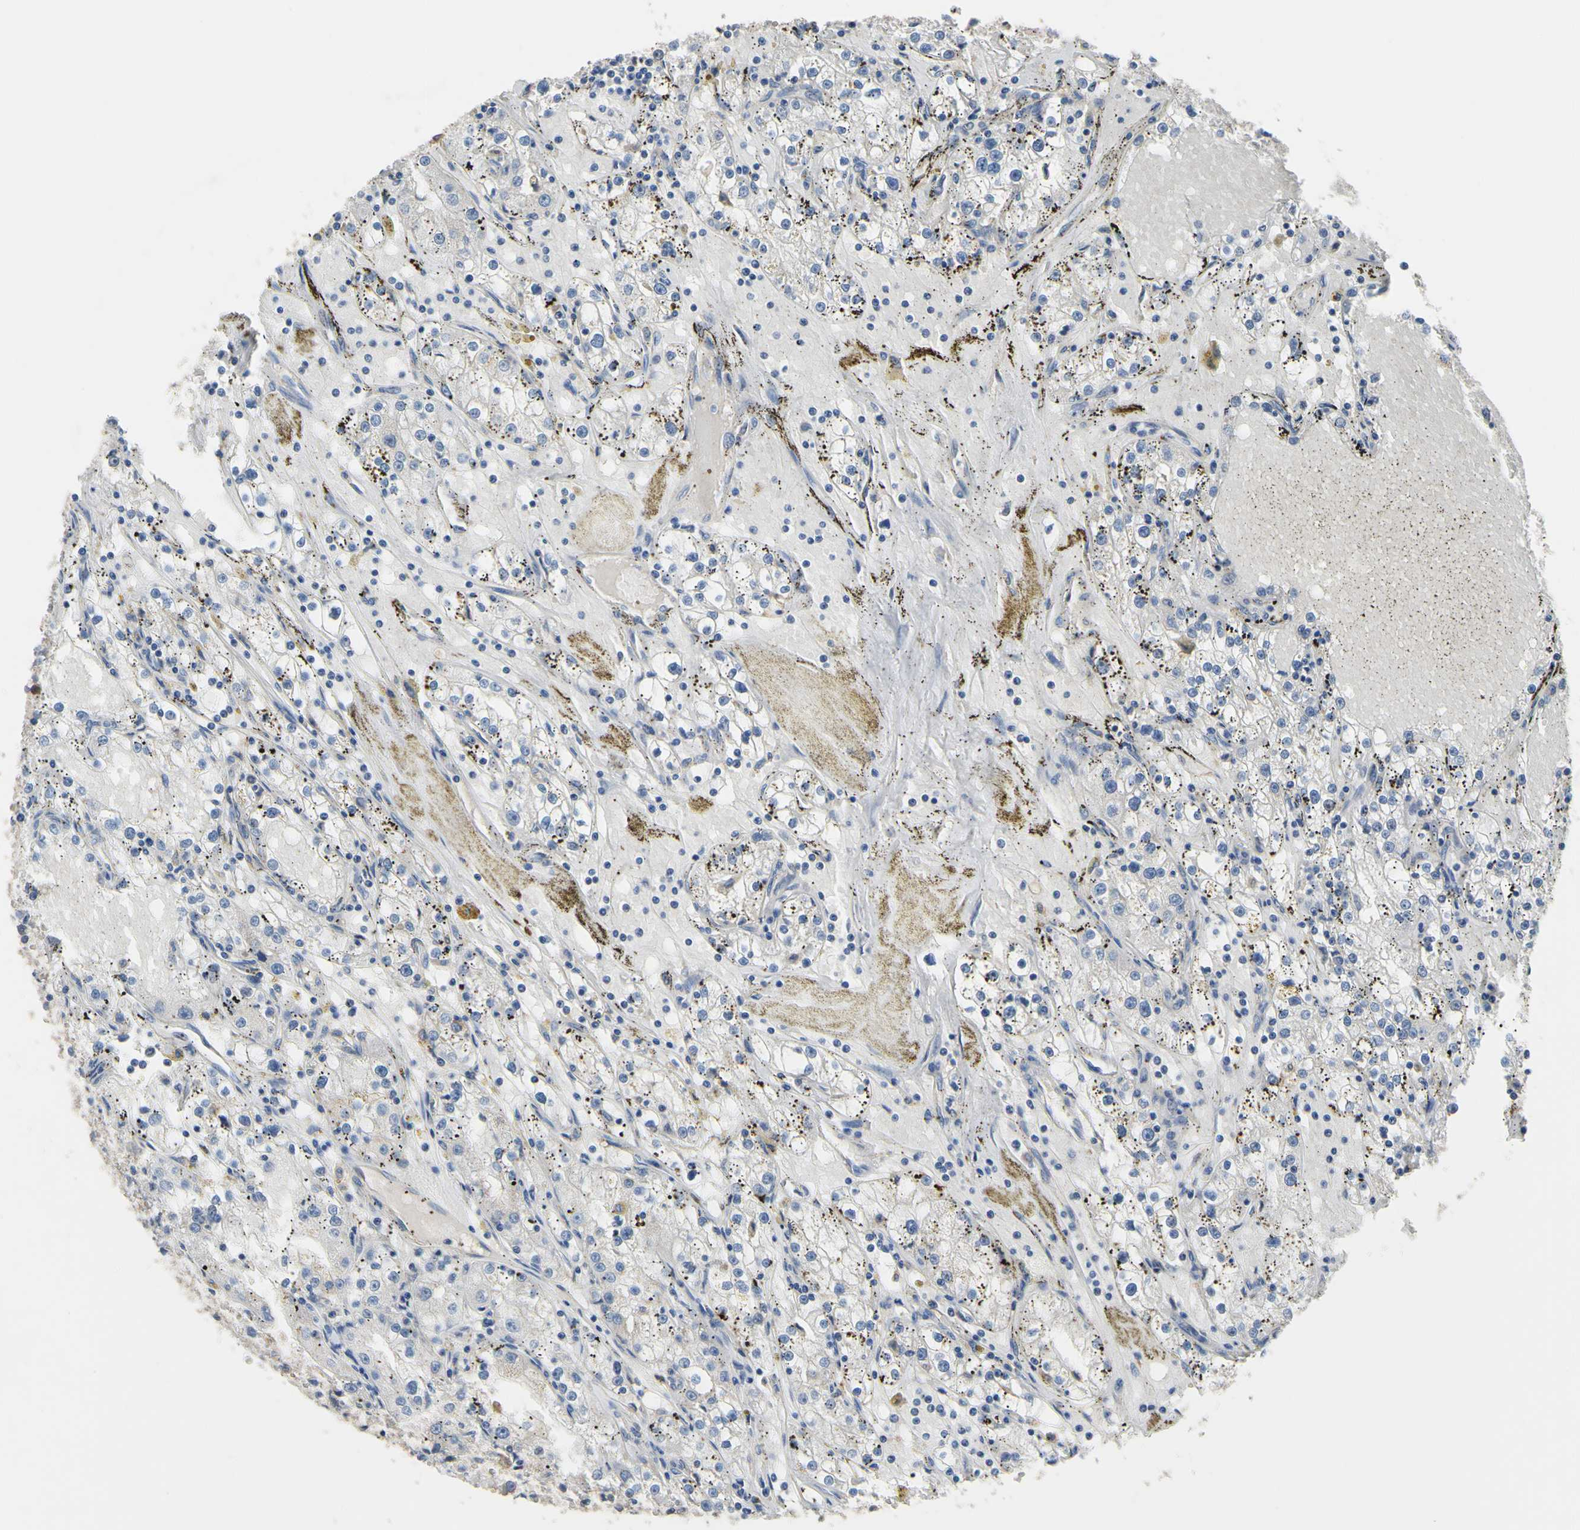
{"staining": {"intensity": "negative", "quantity": "none", "location": "none"}, "tissue": "renal cancer", "cell_type": "Tumor cells", "image_type": "cancer", "snomed": [{"axis": "morphology", "description": "Adenocarcinoma, NOS"}, {"axis": "topography", "description": "Kidney"}], "caption": "A high-resolution histopathology image shows immunohistochemistry (IHC) staining of renal cancer (adenocarcinoma), which shows no significant expression in tumor cells. (DAB (3,3'-diaminobenzidine) IHC, high magnification).", "gene": "LHX9", "patient": {"sex": "male", "age": 56}}